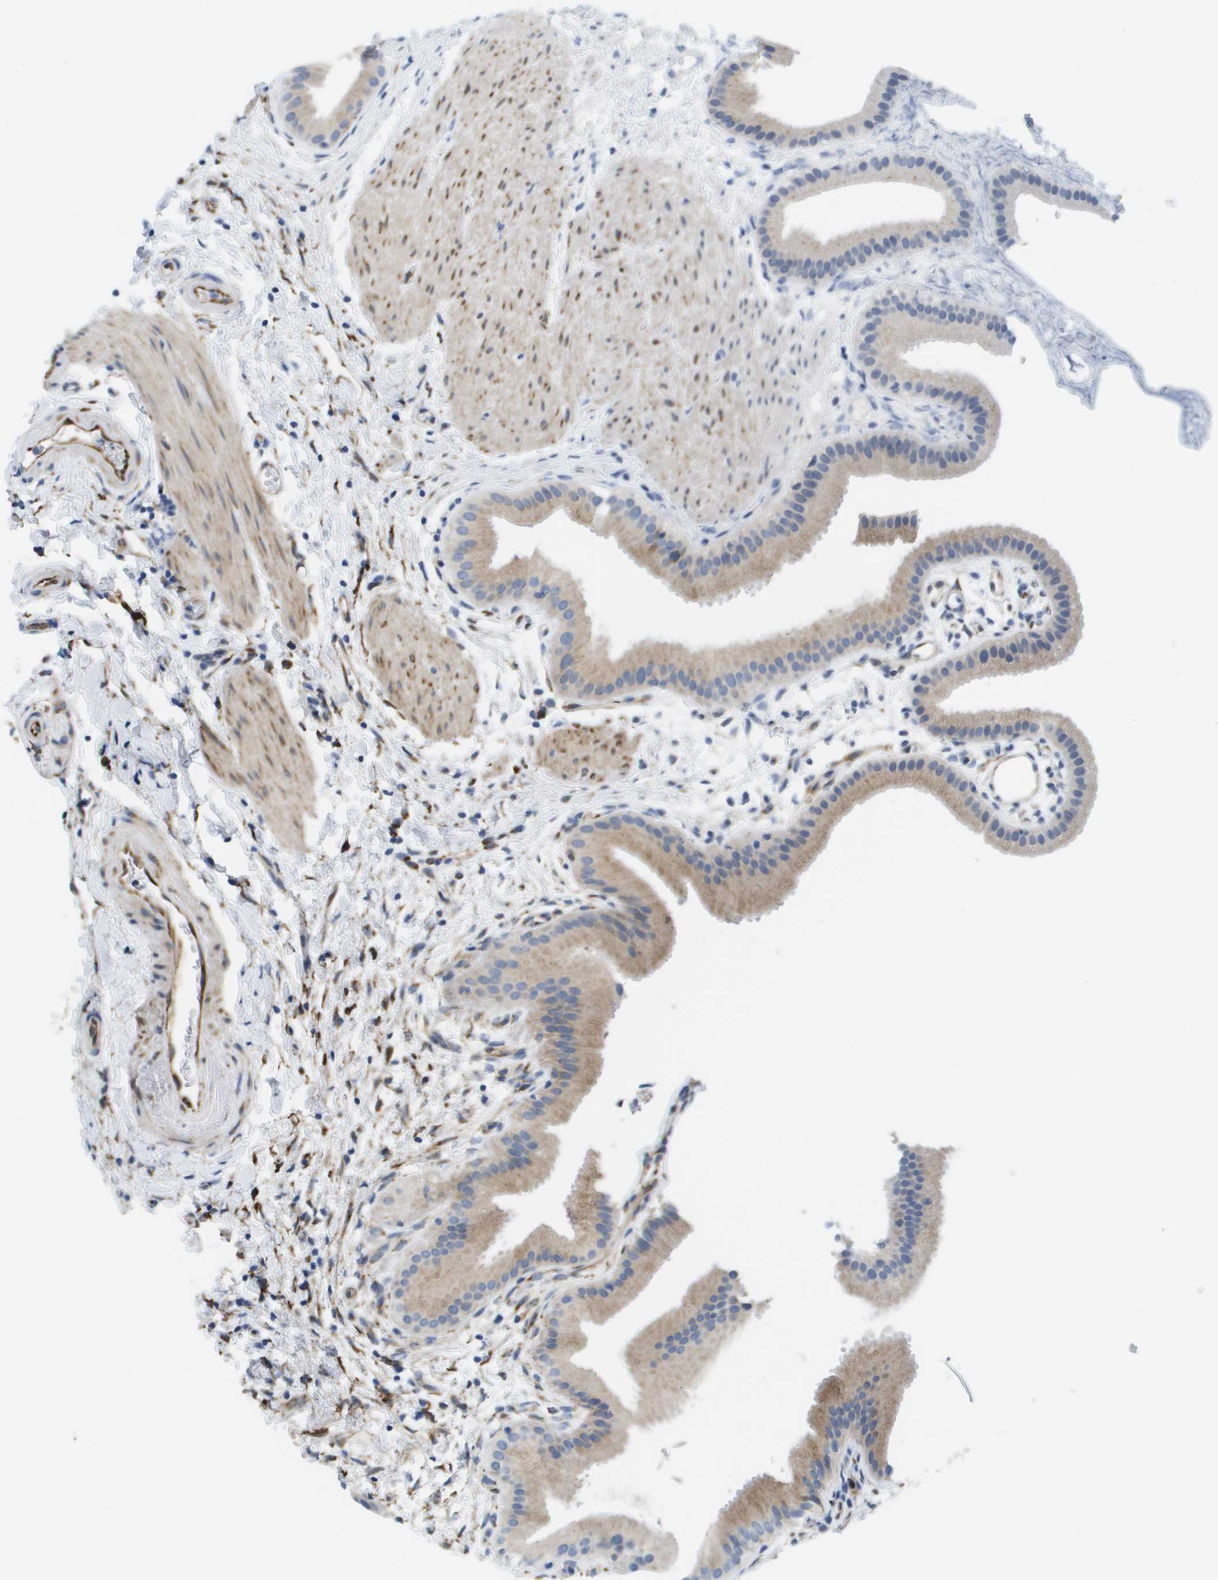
{"staining": {"intensity": "weak", "quantity": "25%-75%", "location": "cytoplasmic/membranous"}, "tissue": "gallbladder", "cell_type": "Glandular cells", "image_type": "normal", "snomed": [{"axis": "morphology", "description": "Normal tissue, NOS"}, {"axis": "topography", "description": "Gallbladder"}], "caption": "Weak cytoplasmic/membranous protein expression is present in about 25%-75% of glandular cells in gallbladder. (DAB = brown stain, brightfield microscopy at high magnification).", "gene": "ST3GAL2", "patient": {"sex": "female", "age": 64}}